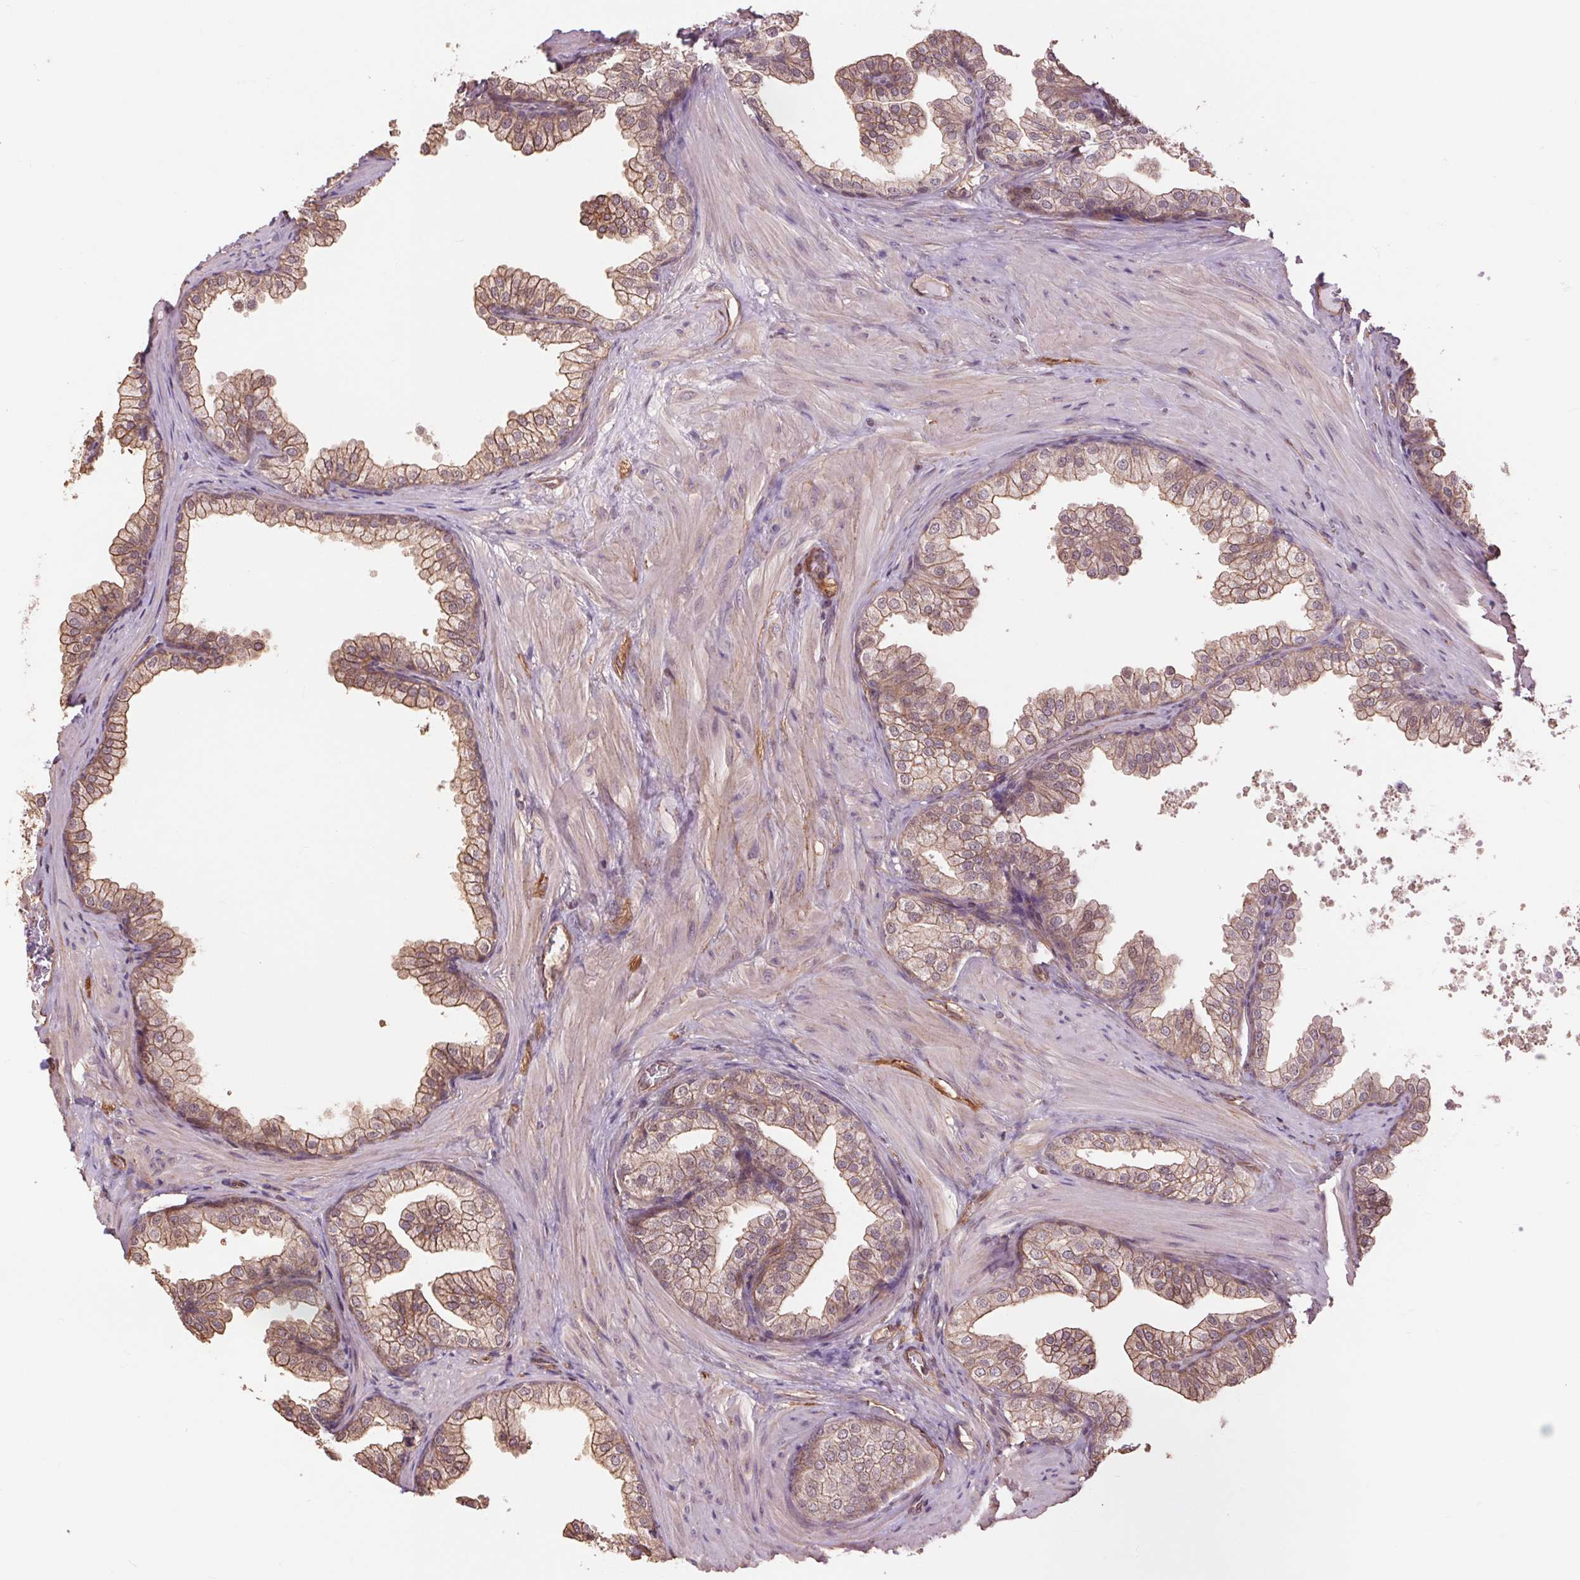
{"staining": {"intensity": "moderate", "quantity": "25%-75%", "location": "cytoplasmic/membranous"}, "tissue": "prostate", "cell_type": "Glandular cells", "image_type": "normal", "snomed": [{"axis": "morphology", "description": "Normal tissue, NOS"}, {"axis": "topography", "description": "Prostate"}], "caption": "Human prostate stained with a brown dye reveals moderate cytoplasmic/membranous positive staining in approximately 25%-75% of glandular cells.", "gene": "PALM", "patient": {"sex": "male", "age": 37}}